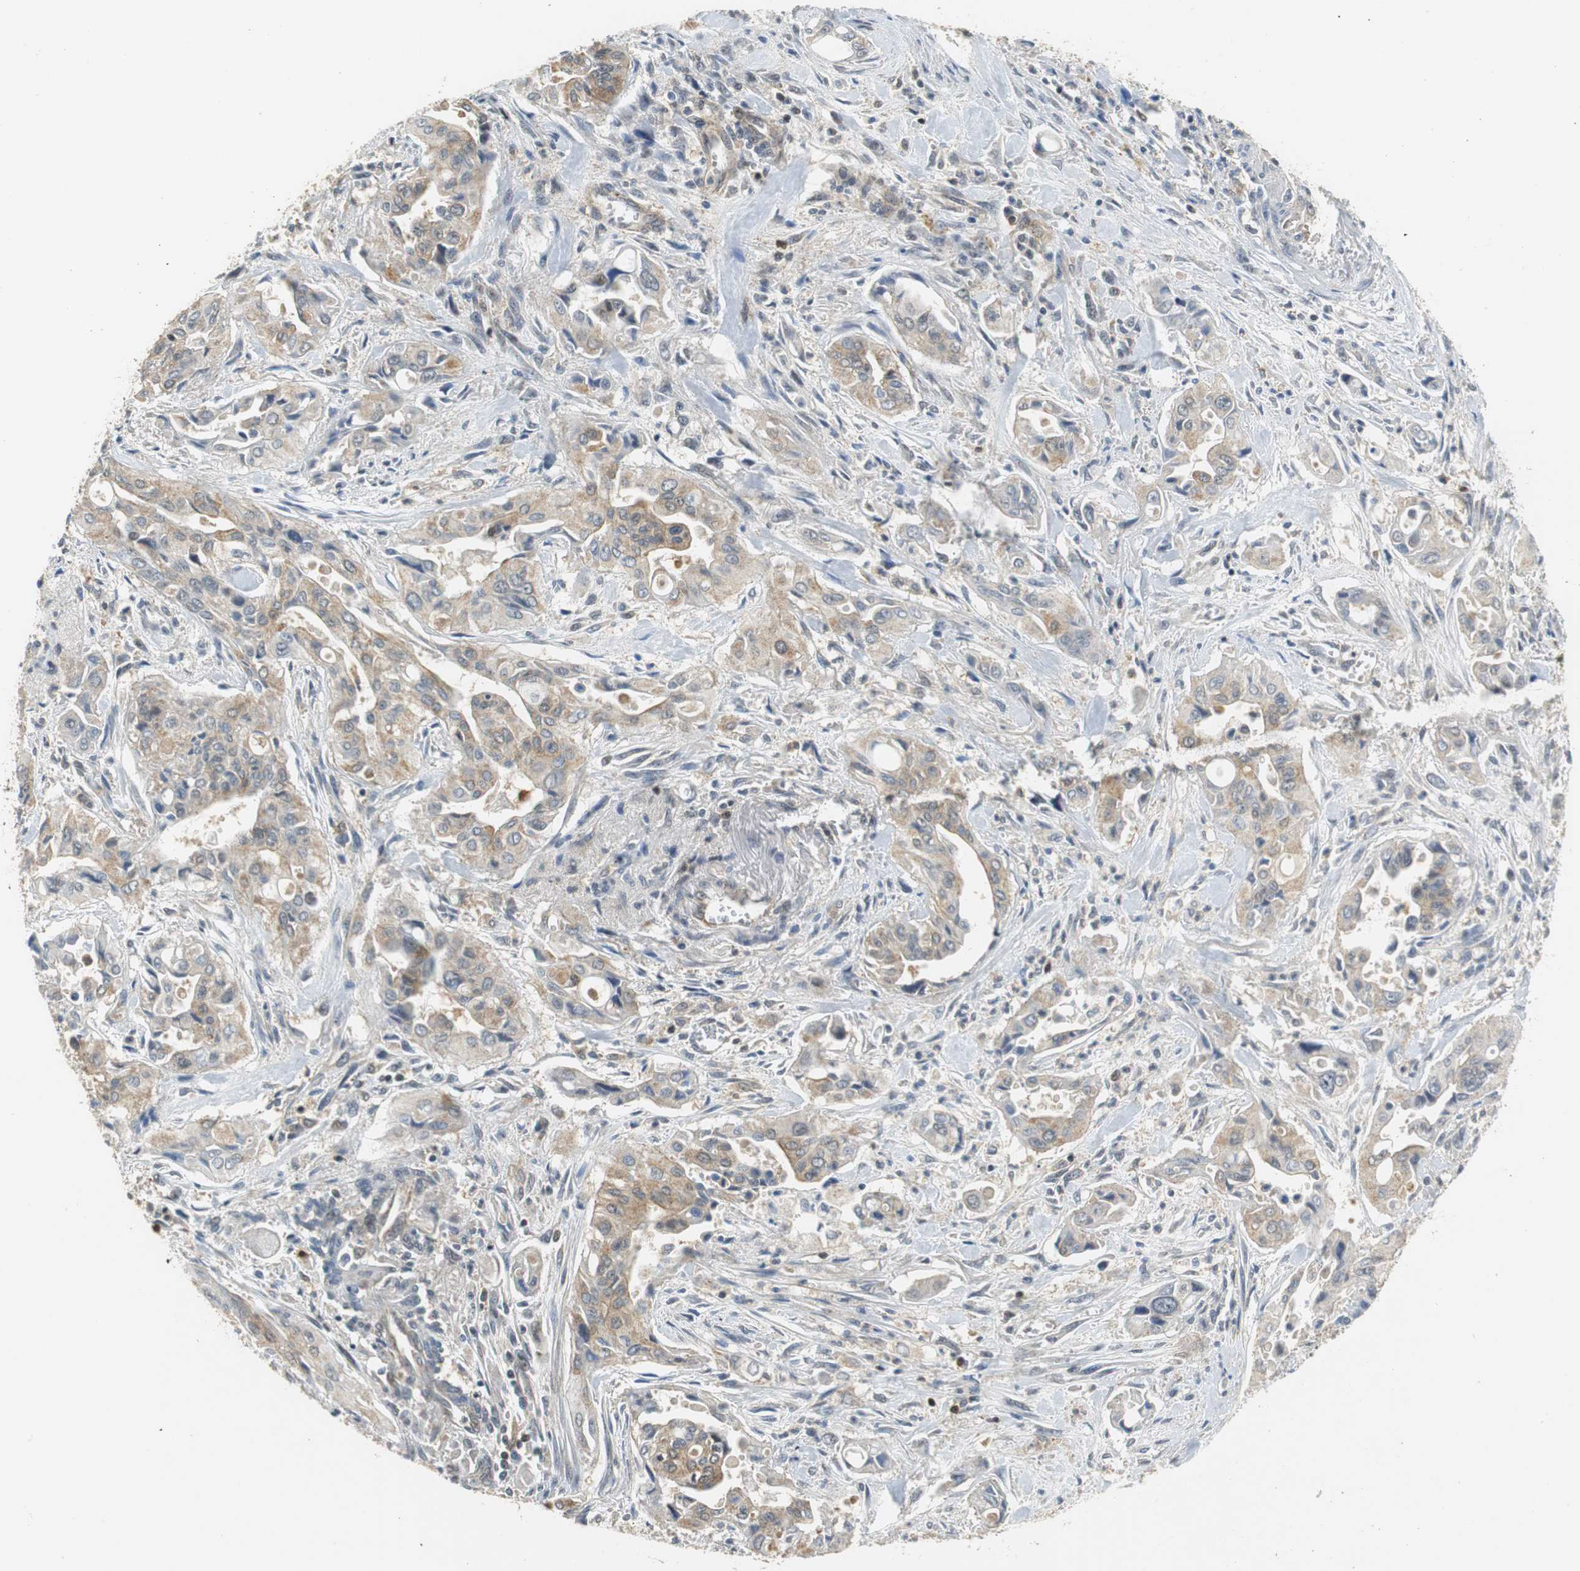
{"staining": {"intensity": "weak", "quantity": ">75%", "location": "cytoplasmic/membranous"}, "tissue": "pancreatic cancer", "cell_type": "Tumor cells", "image_type": "cancer", "snomed": [{"axis": "morphology", "description": "Adenocarcinoma, NOS"}, {"axis": "topography", "description": "Pancreas"}], "caption": "Pancreatic cancer stained with a protein marker shows weak staining in tumor cells.", "gene": "GSDMD", "patient": {"sex": "male", "age": 77}}